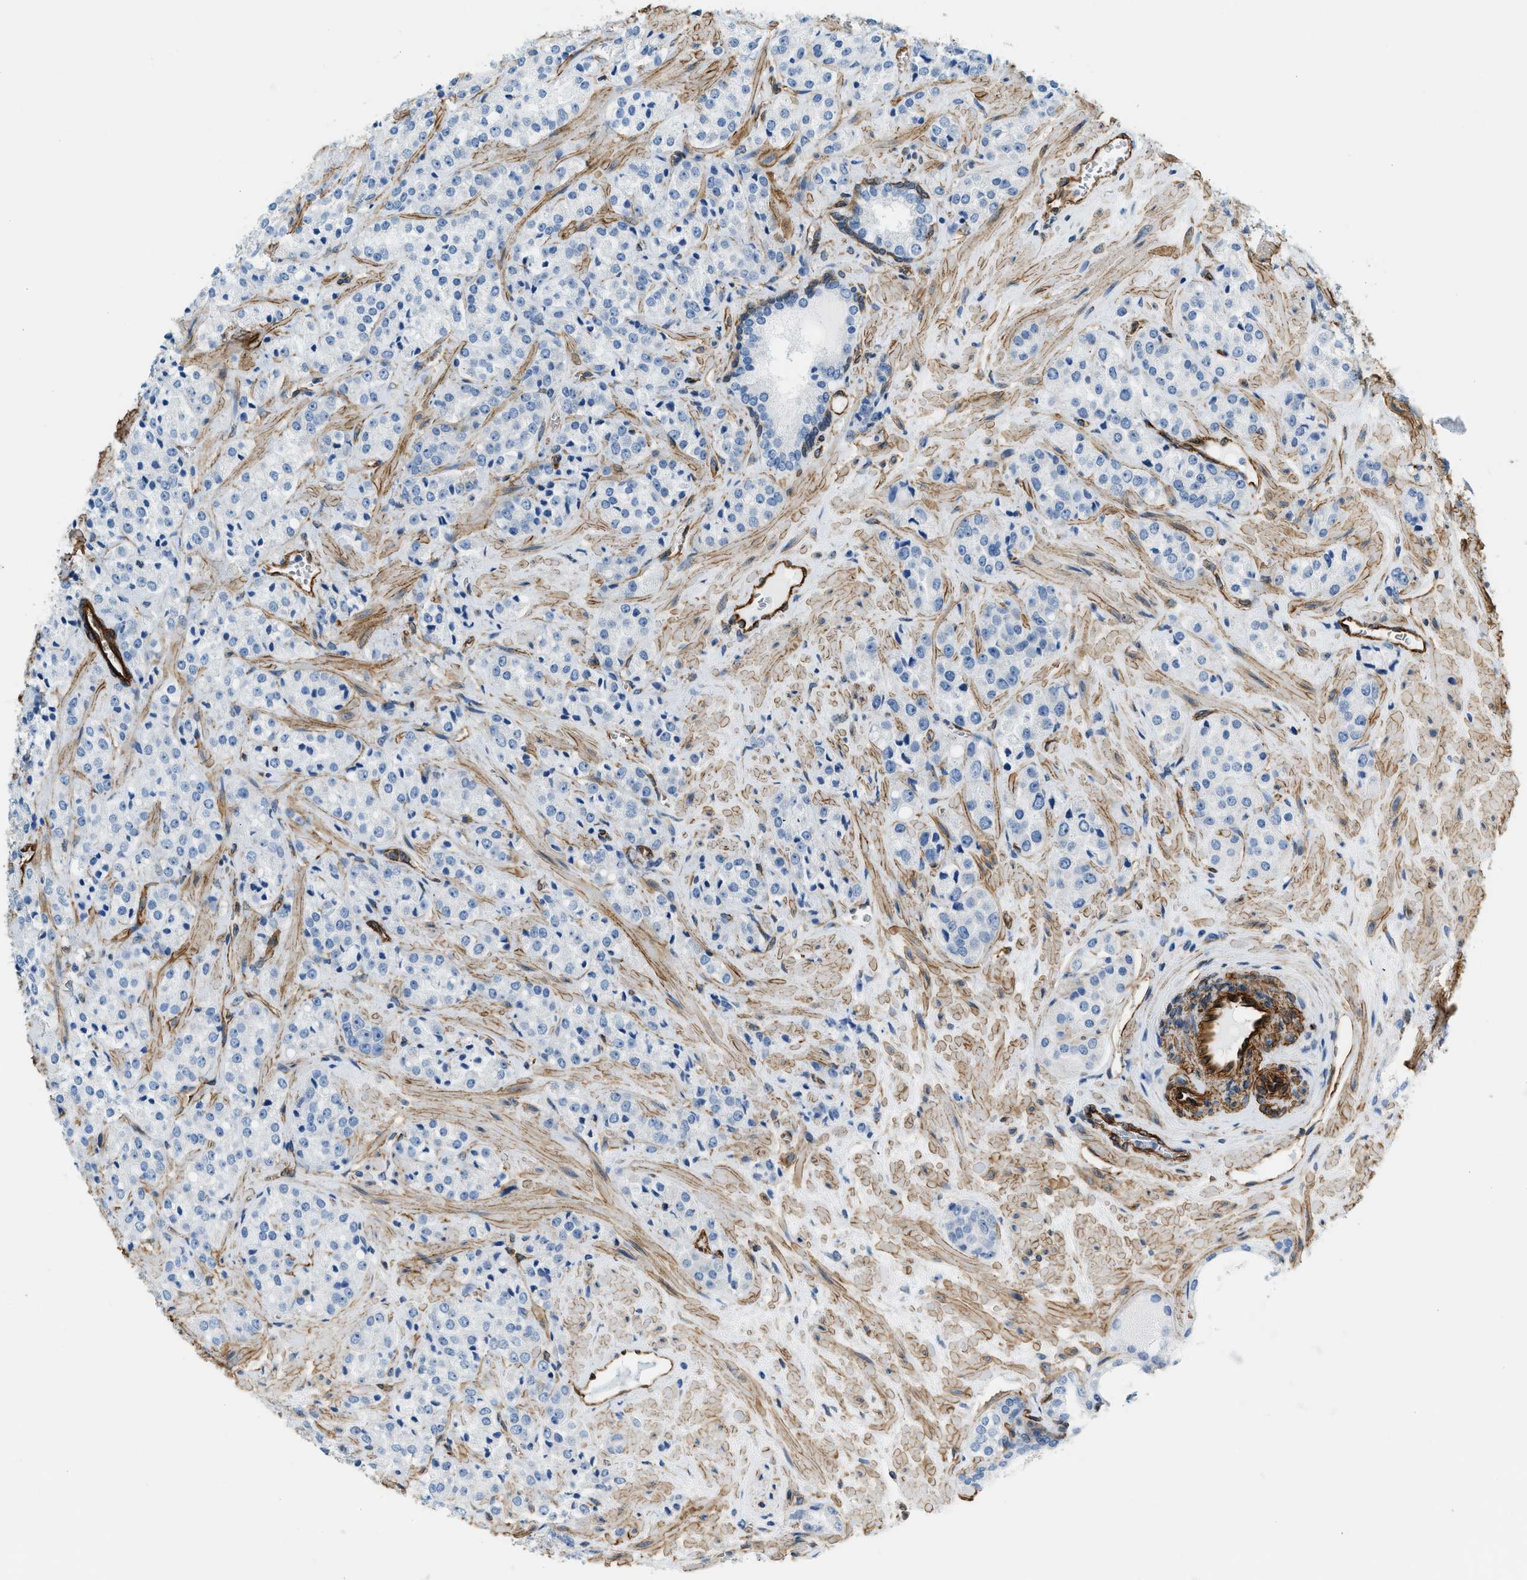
{"staining": {"intensity": "negative", "quantity": "none", "location": "none"}, "tissue": "prostate cancer", "cell_type": "Tumor cells", "image_type": "cancer", "snomed": [{"axis": "morphology", "description": "Adenocarcinoma, High grade"}, {"axis": "topography", "description": "Prostate"}], "caption": "This photomicrograph is of adenocarcinoma (high-grade) (prostate) stained with immunohistochemistry (IHC) to label a protein in brown with the nuclei are counter-stained blue. There is no expression in tumor cells.", "gene": "TMEM43", "patient": {"sex": "male", "age": 64}}